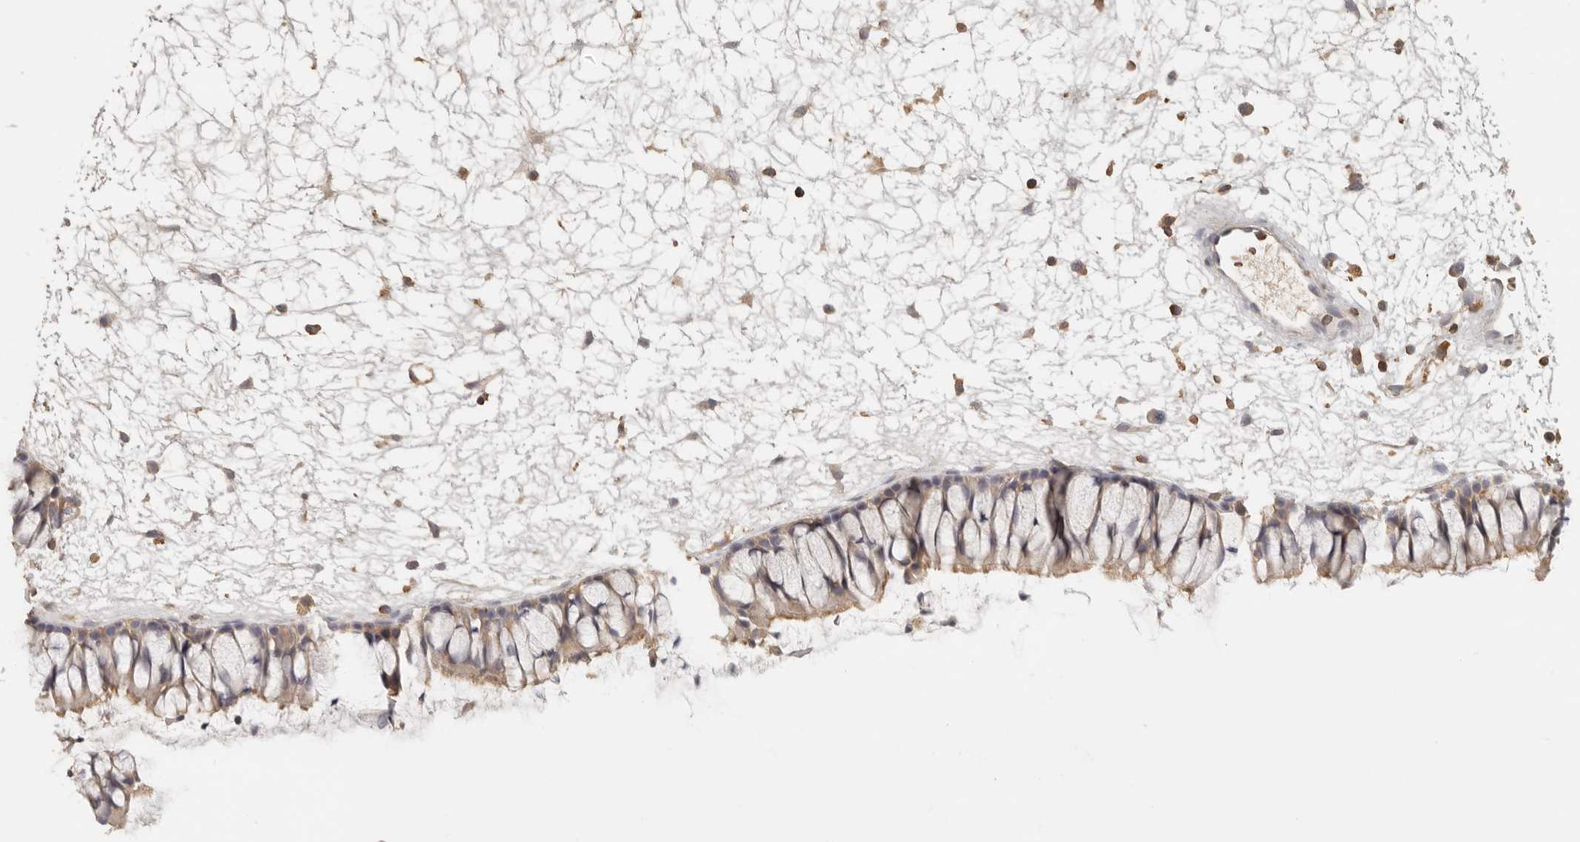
{"staining": {"intensity": "weak", "quantity": ">75%", "location": "cytoplasmic/membranous"}, "tissue": "nasopharynx", "cell_type": "Respiratory epithelial cells", "image_type": "normal", "snomed": [{"axis": "morphology", "description": "Normal tissue, NOS"}, {"axis": "topography", "description": "Nasopharynx"}], "caption": "Nasopharynx stained with DAB IHC demonstrates low levels of weak cytoplasmic/membranous expression in about >75% of respiratory epithelial cells. The staining was performed using DAB, with brown indicating positive protein expression. Nuclei are stained blue with hematoxylin.", "gene": "CSK", "patient": {"sex": "male", "age": 64}}